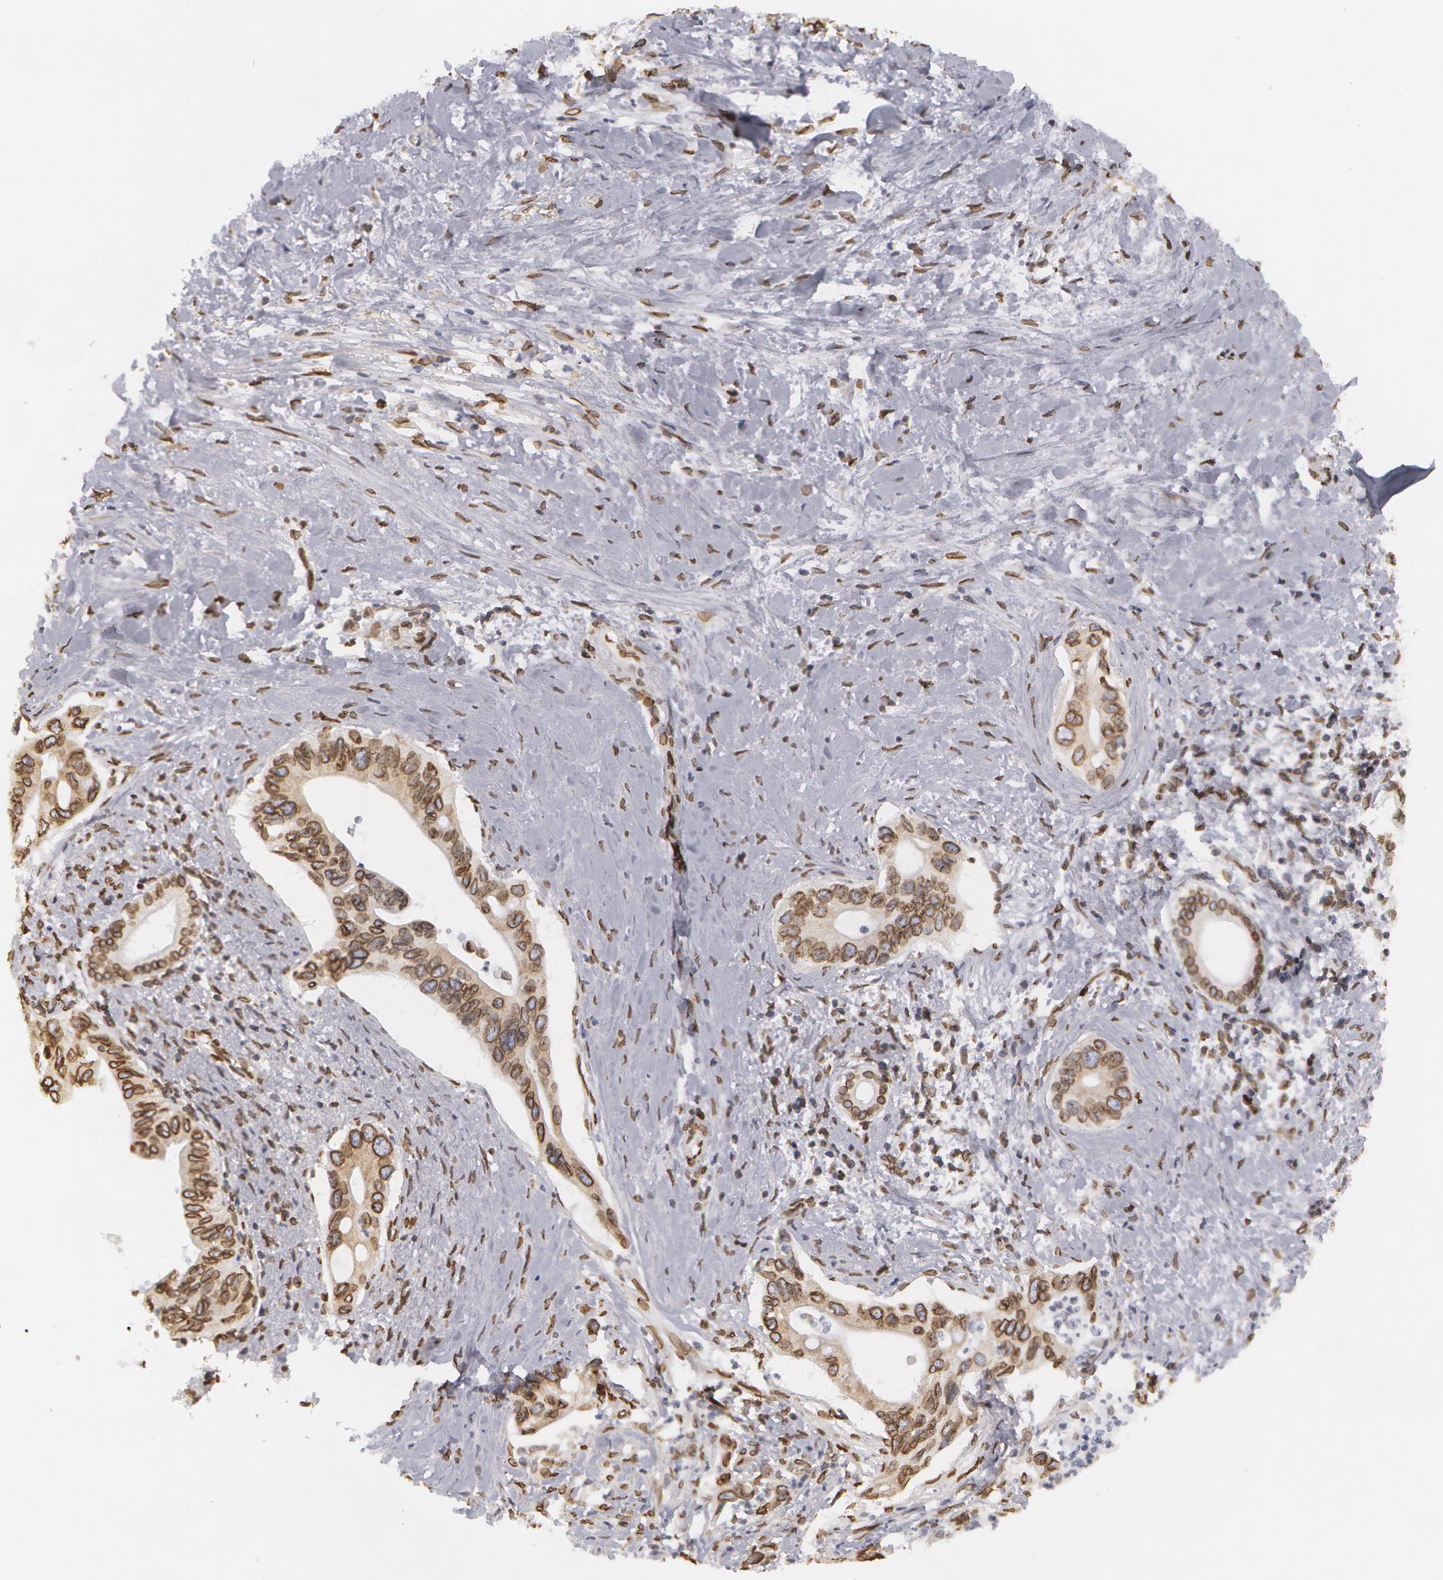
{"staining": {"intensity": "weak", "quantity": "25%-75%", "location": "cytoplasmic/membranous,nuclear"}, "tissue": "liver cancer", "cell_type": "Tumor cells", "image_type": "cancer", "snomed": [{"axis": "morphology", "description": "Cholangiocarcinoma"}, {"axis": "topography", "description": "Liver"}], "caption": "Protein analysis of cholangiocarcinoma (liver) tissue displays weak cytoplasmic/membranous and nuclear expression in approximately 25%-75% of tumor cells. Ihc stains the protein in brown and the nuclei are stained blue.", "gene": "EMD", "patient": {"sex": "female", "age": 65}}